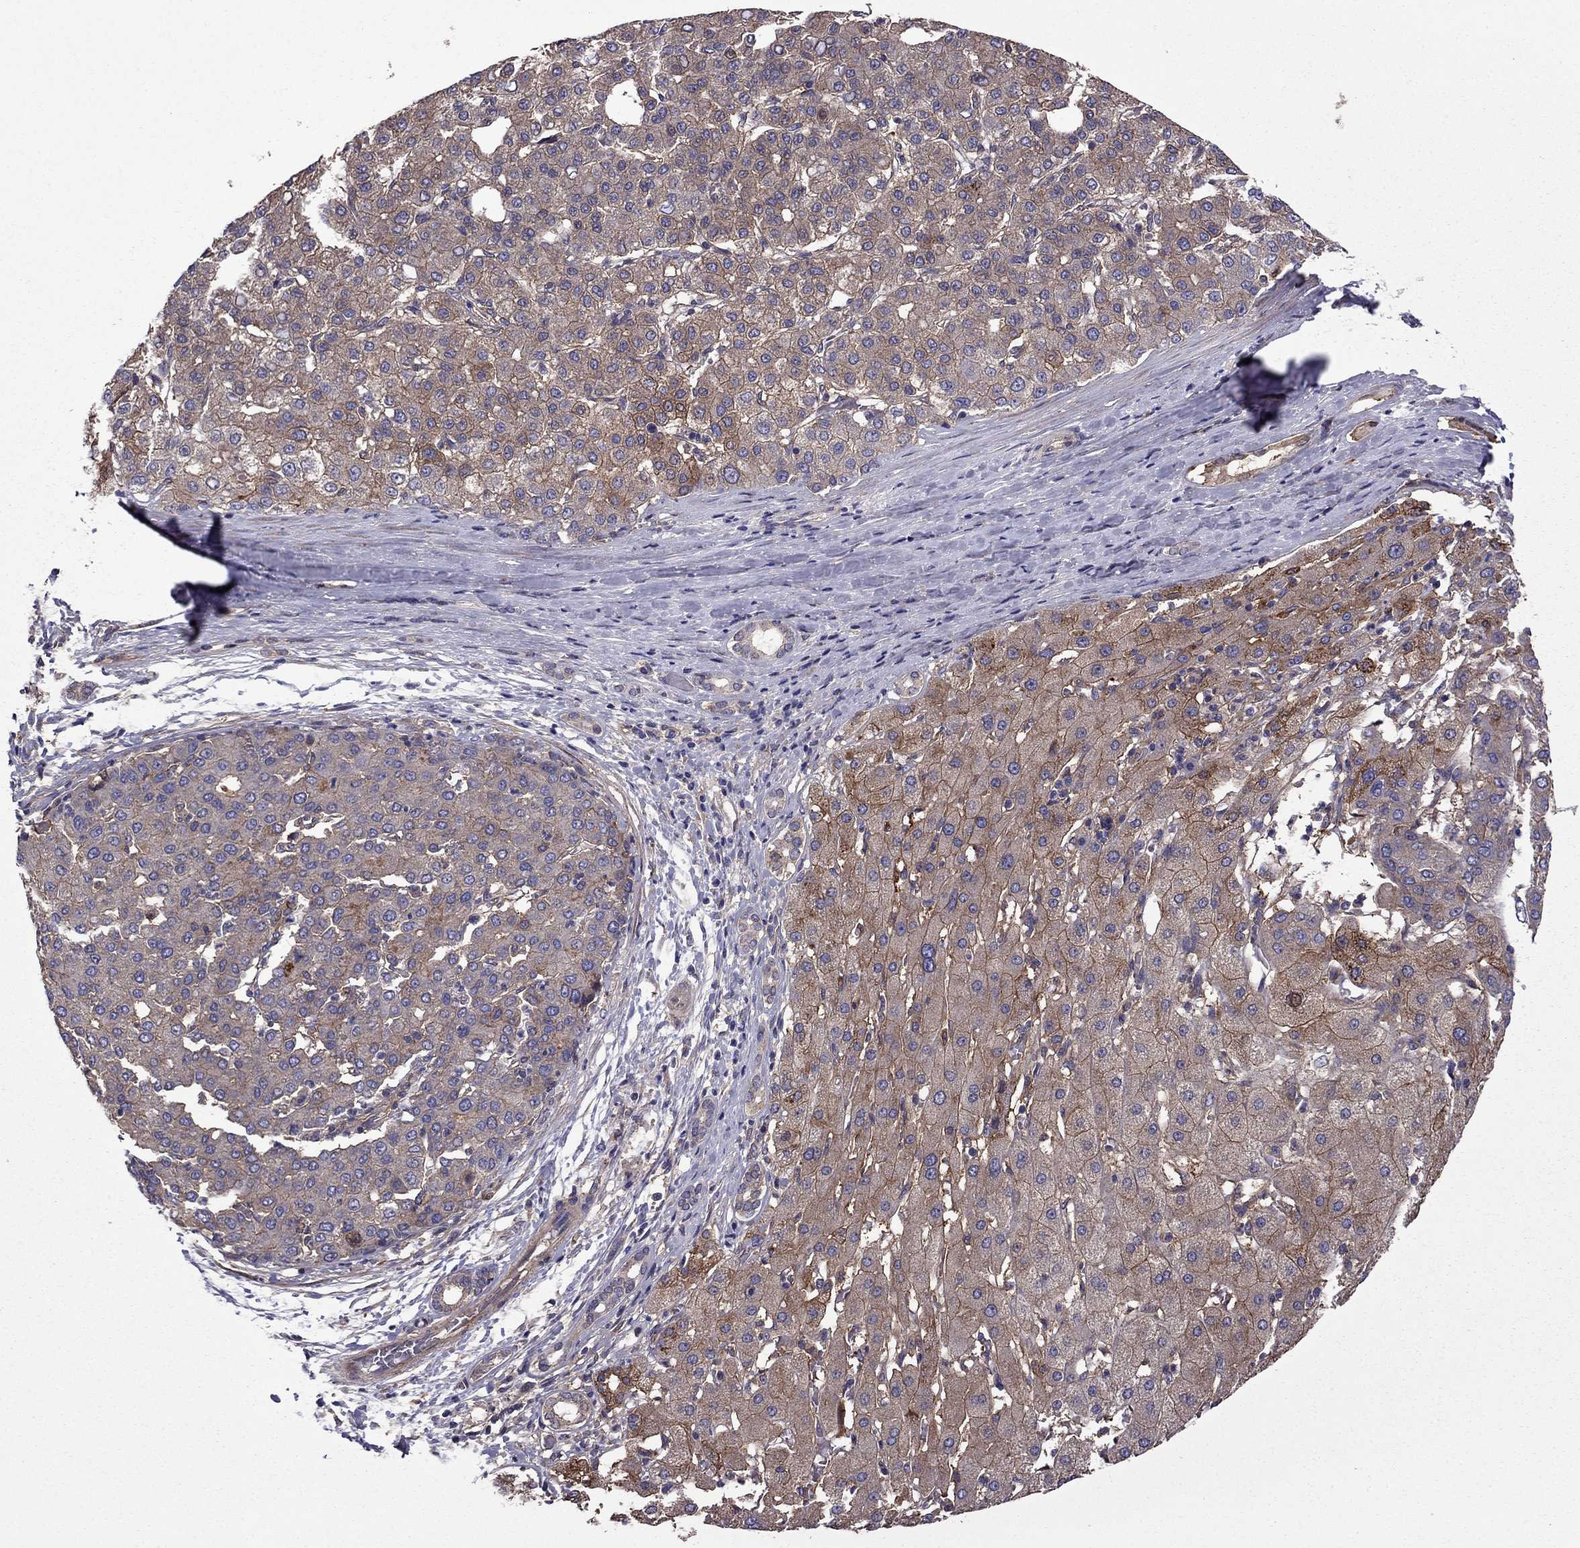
{"staining": {"intensity": "moderate", "quantity": ">75%", "location": "cytoplasmic/membranous"}, "tissue": "liver cancer", "cell_type": "Tumor cells", "image_type": "cancer", "snomed": [{"axis": "morphology", "description": "Carcinoma, Hepatocellular, NOS"}, {"axis": "topography", "description": "Liver"}], "caption": "About >75% of tumor cells in human hepatocellular carcinoma (liver) exhibit moderate cytoplasmic/membranous protein expression as visualized by brown immunohistochemical staining.", "gene": "ITGB1", "patient": {"sex": "male", "age": 65}}